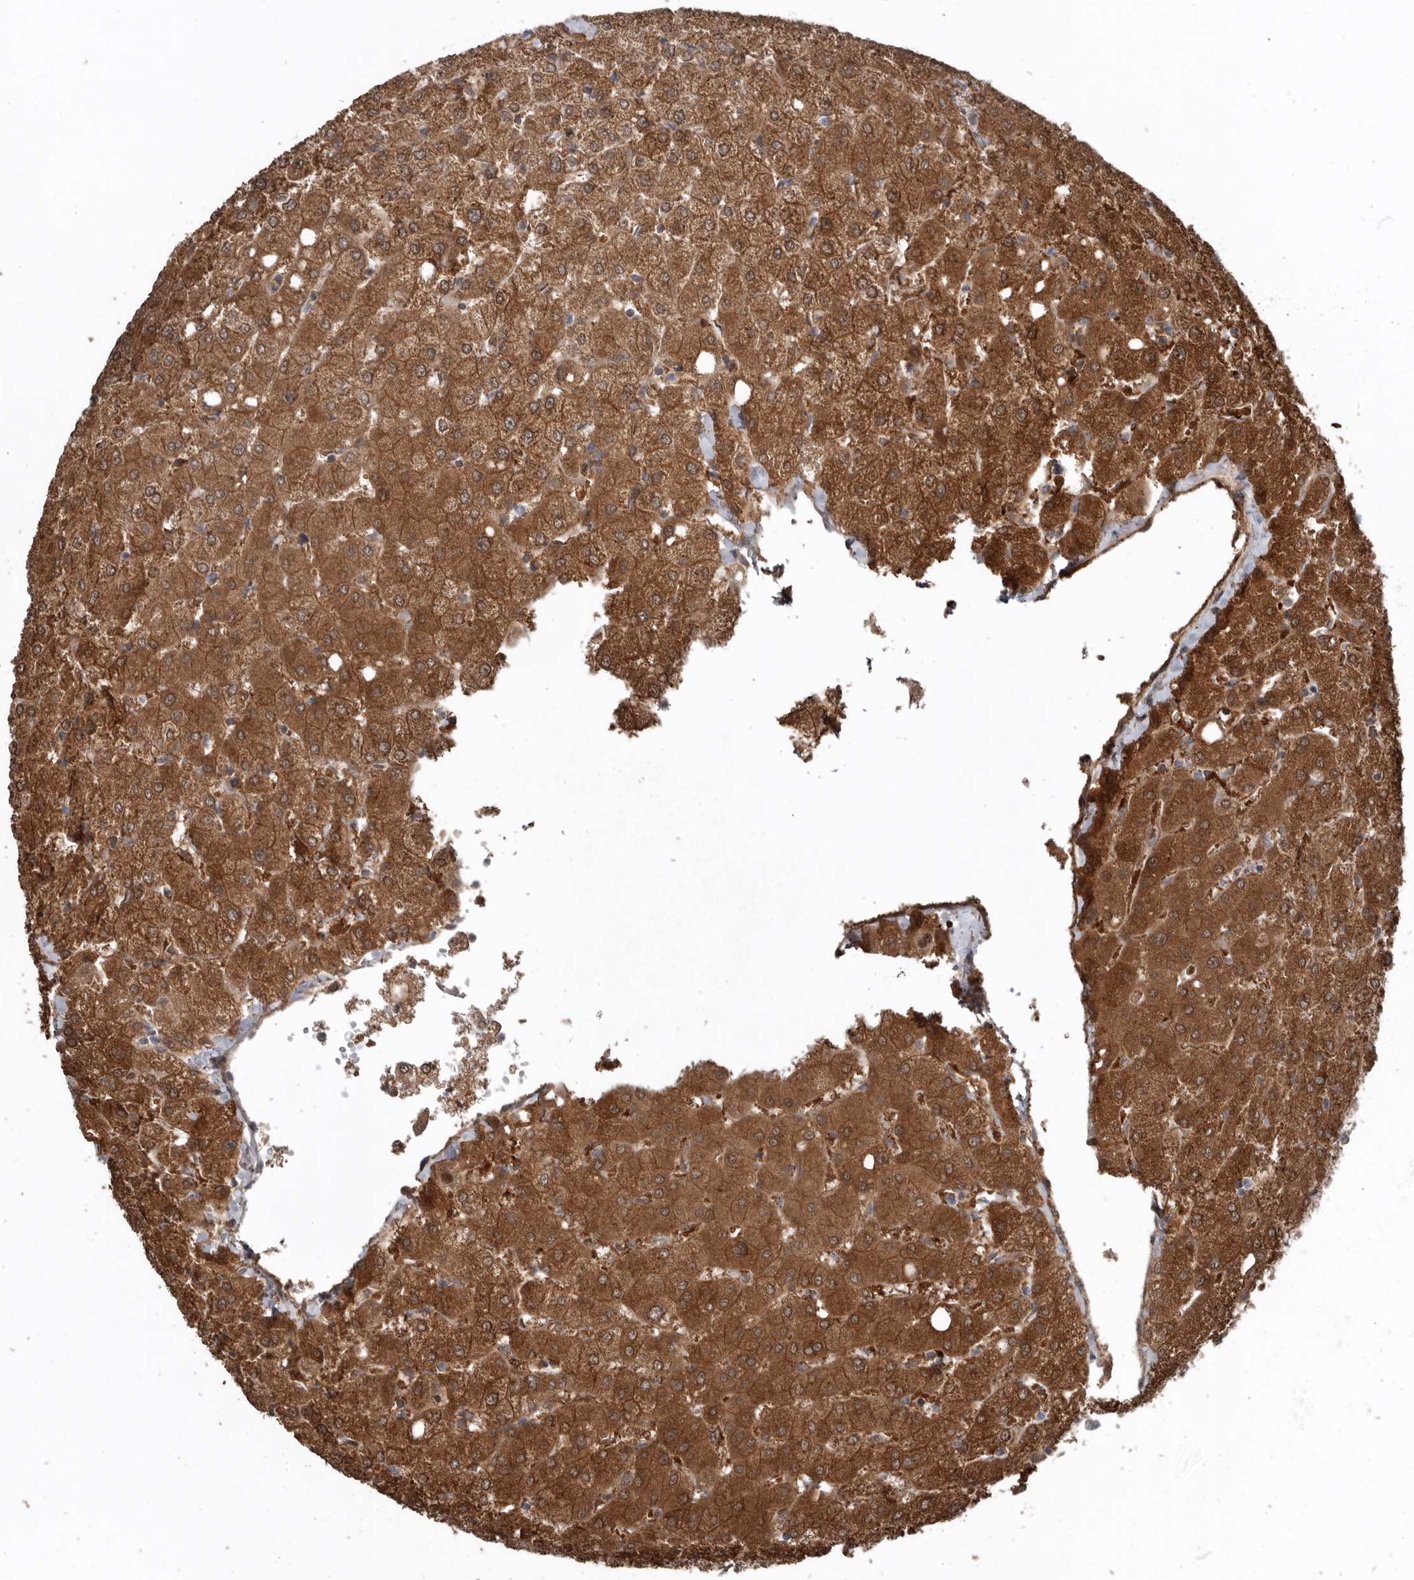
{"staining": {"intensity": "weak", "quantity": ">75%", "location": "cytoplasmic/membranous"}, "tissue": "liver", "cell_type": "Cholangiocytes", "image_type": "normal", "snomed": [{"axis": "morphology", "description": "Normal tissue, NOS"}, {"axis": "topography", "description": "Liver"}], "caption": "Weak cytoplasmic/membranous staining is present in approximately >75% of cholangiocytes in benign liver.", "gene": "EXOC3L1", "patient": {"sex": "female", "age": 54}}